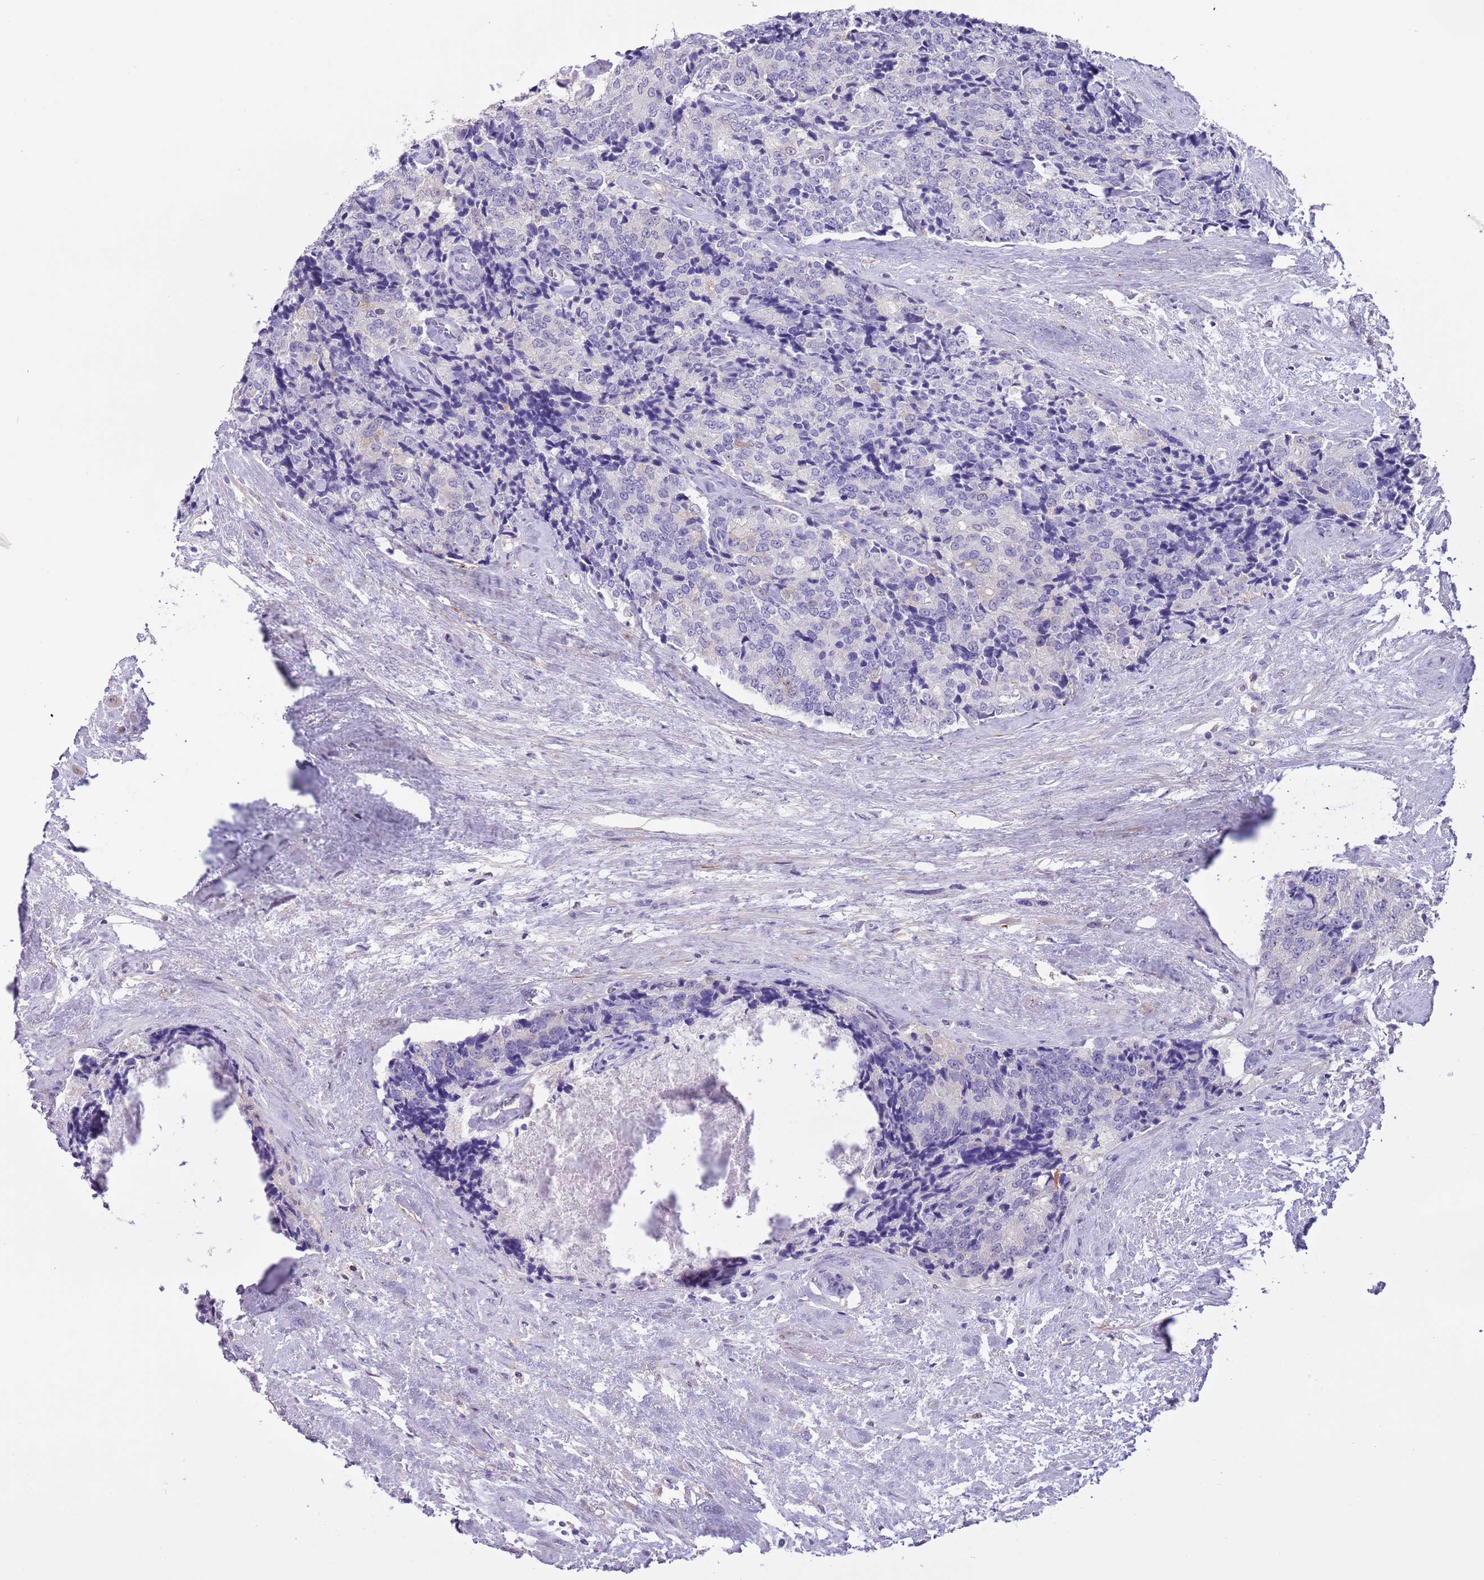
{"staining": {"intensity": "negative", "quantity": "none", "location": "none"}, "tissue": "prostate cancer", "cell_type": "Tumor cells", "image_type": "cancer", "snomed": [{"axis": "morphology", "description": "Adenocarcinoma, High grade"}, {"axis": "topography", "description": "Prostate"}], "caption": "Human high-grade adenocarcinoma (prostate) stained for a protein using IHC shows no positivity in tumor cells.", "gene": "PFKFB2", "patient": {"sex": "male", "age": 70}}